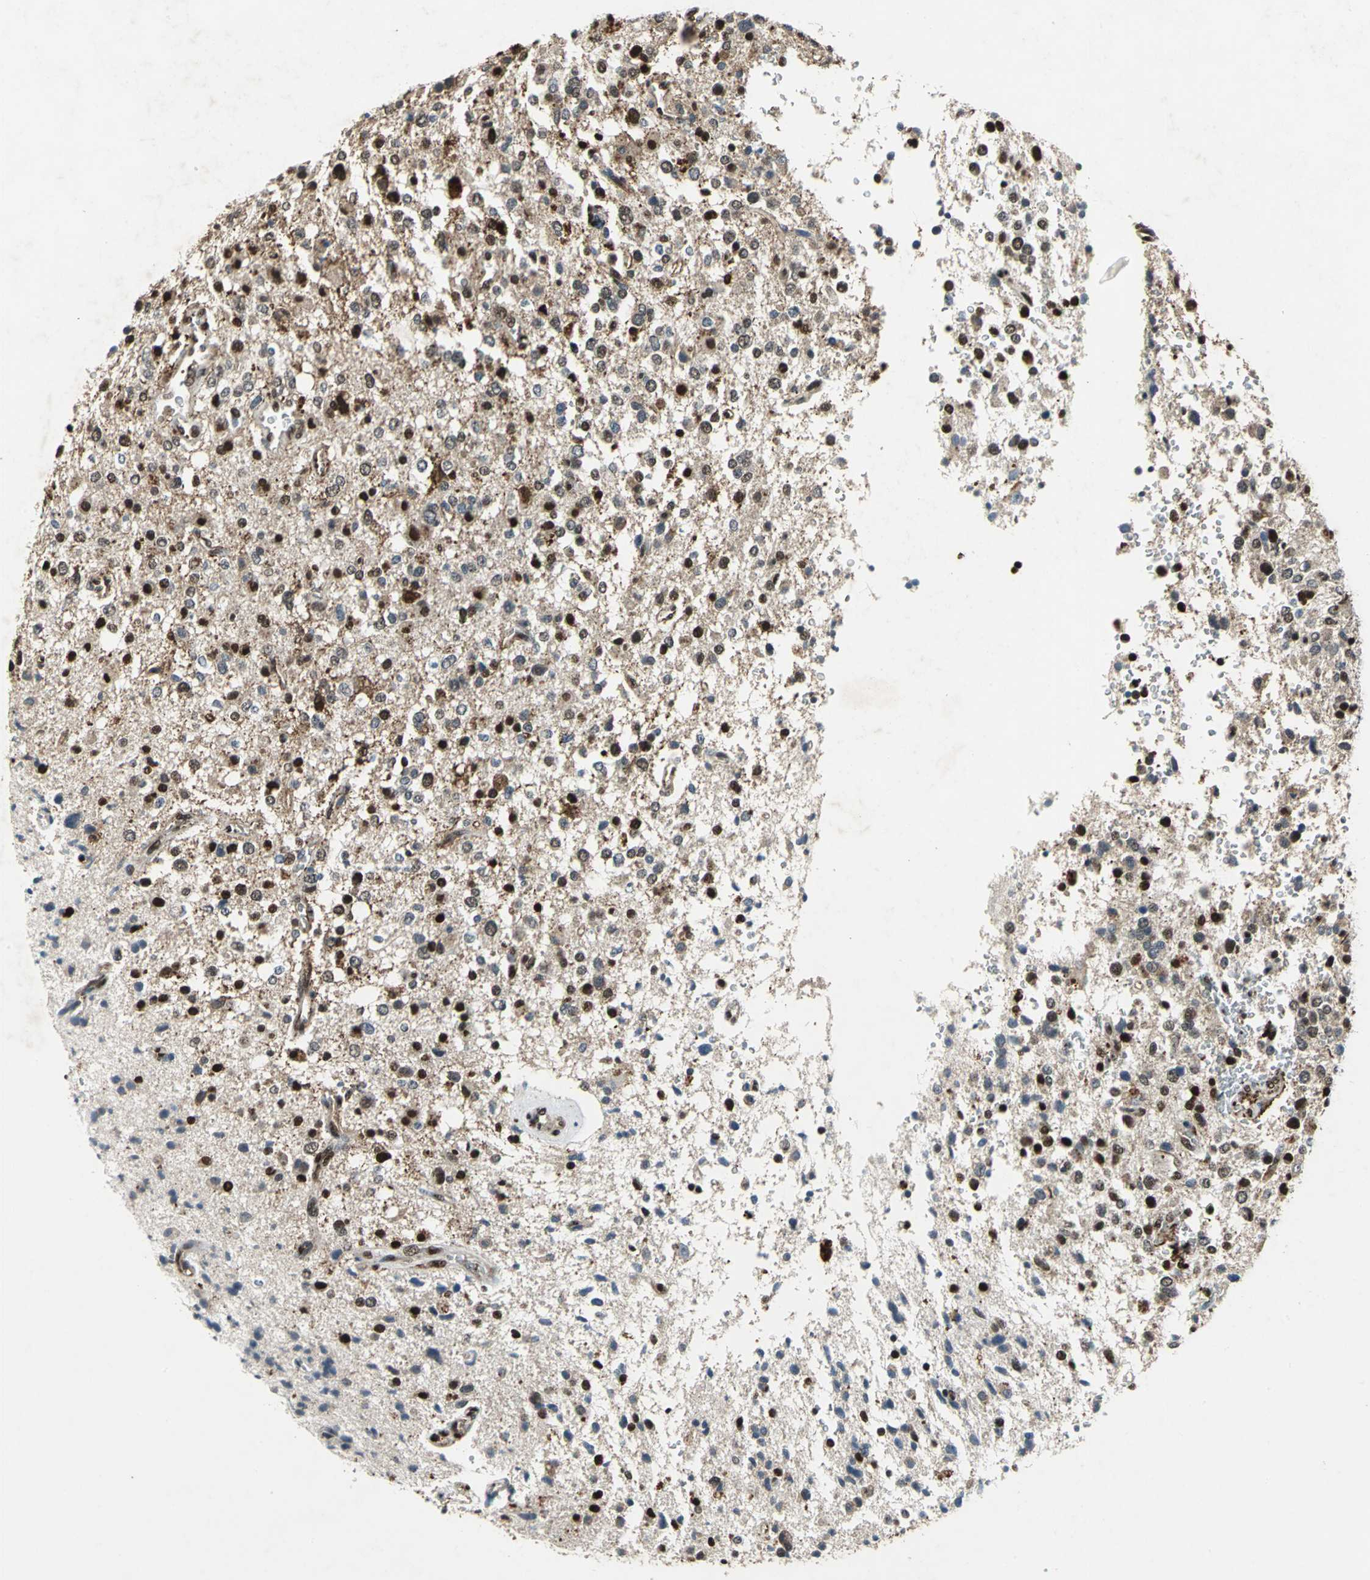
{"staining": {"intensity": "strong", "quantity": "25%-75%", "location": "nuclear"}, "tissue": "glioma", "cell_type": "Tumor cells", "image_type": "cancer", "snomed": [{"axis": "morphology", "description": "Glioma, malignant, High grade"}, {"axis": "topography", "description": "Brain"}], "caption": "Protein analysis of glioma tissue demonstrates strong nuclear positivity in about 25%-75% of tumor cells. The protein is stained brown, and the nuclei are stained in blue (DAB (3,3'-diaminobenzidine) IHC with brightfield microscopy, high magnification).", "gene": "ANP32A", "patient": {"sex": "male", "age": 47}}